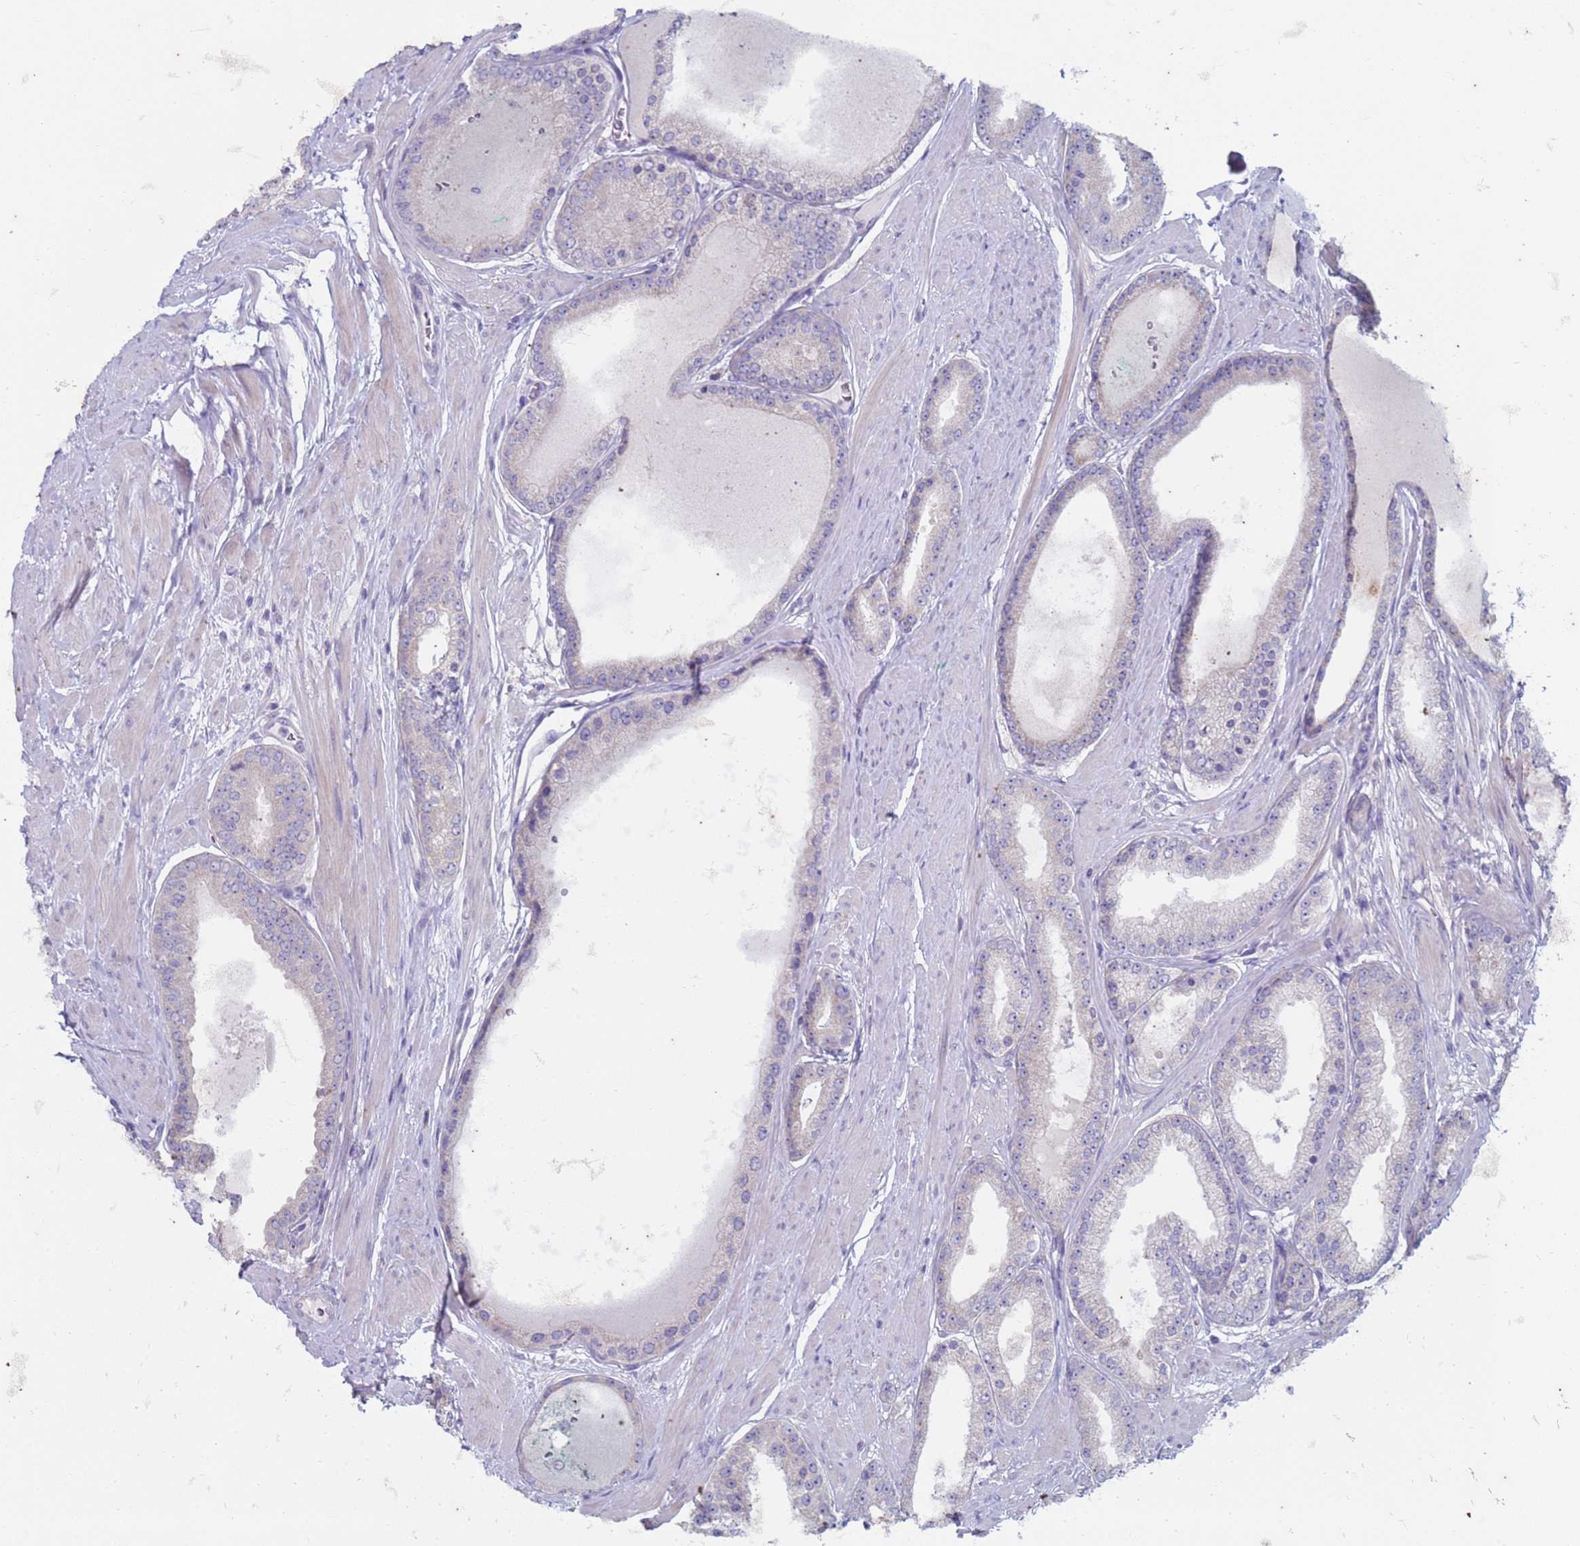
{"staining": {"intensity": "negative", "quantity": "none", "location": "none"}, "tissue": "prostate cancer", "cell_type": "Tumor cells", "image_type": "cancer", "snomed": [{"axis": "morphology", "description": "Adenocarcinoma, High grade"}, {"axis": "topography", "description": "Prostate"}], "caption": "Tumor cells show no significant protein expression in prostate cancer.", "gene": "SUCO", "patient": {"sex": "male", "age": 59}}